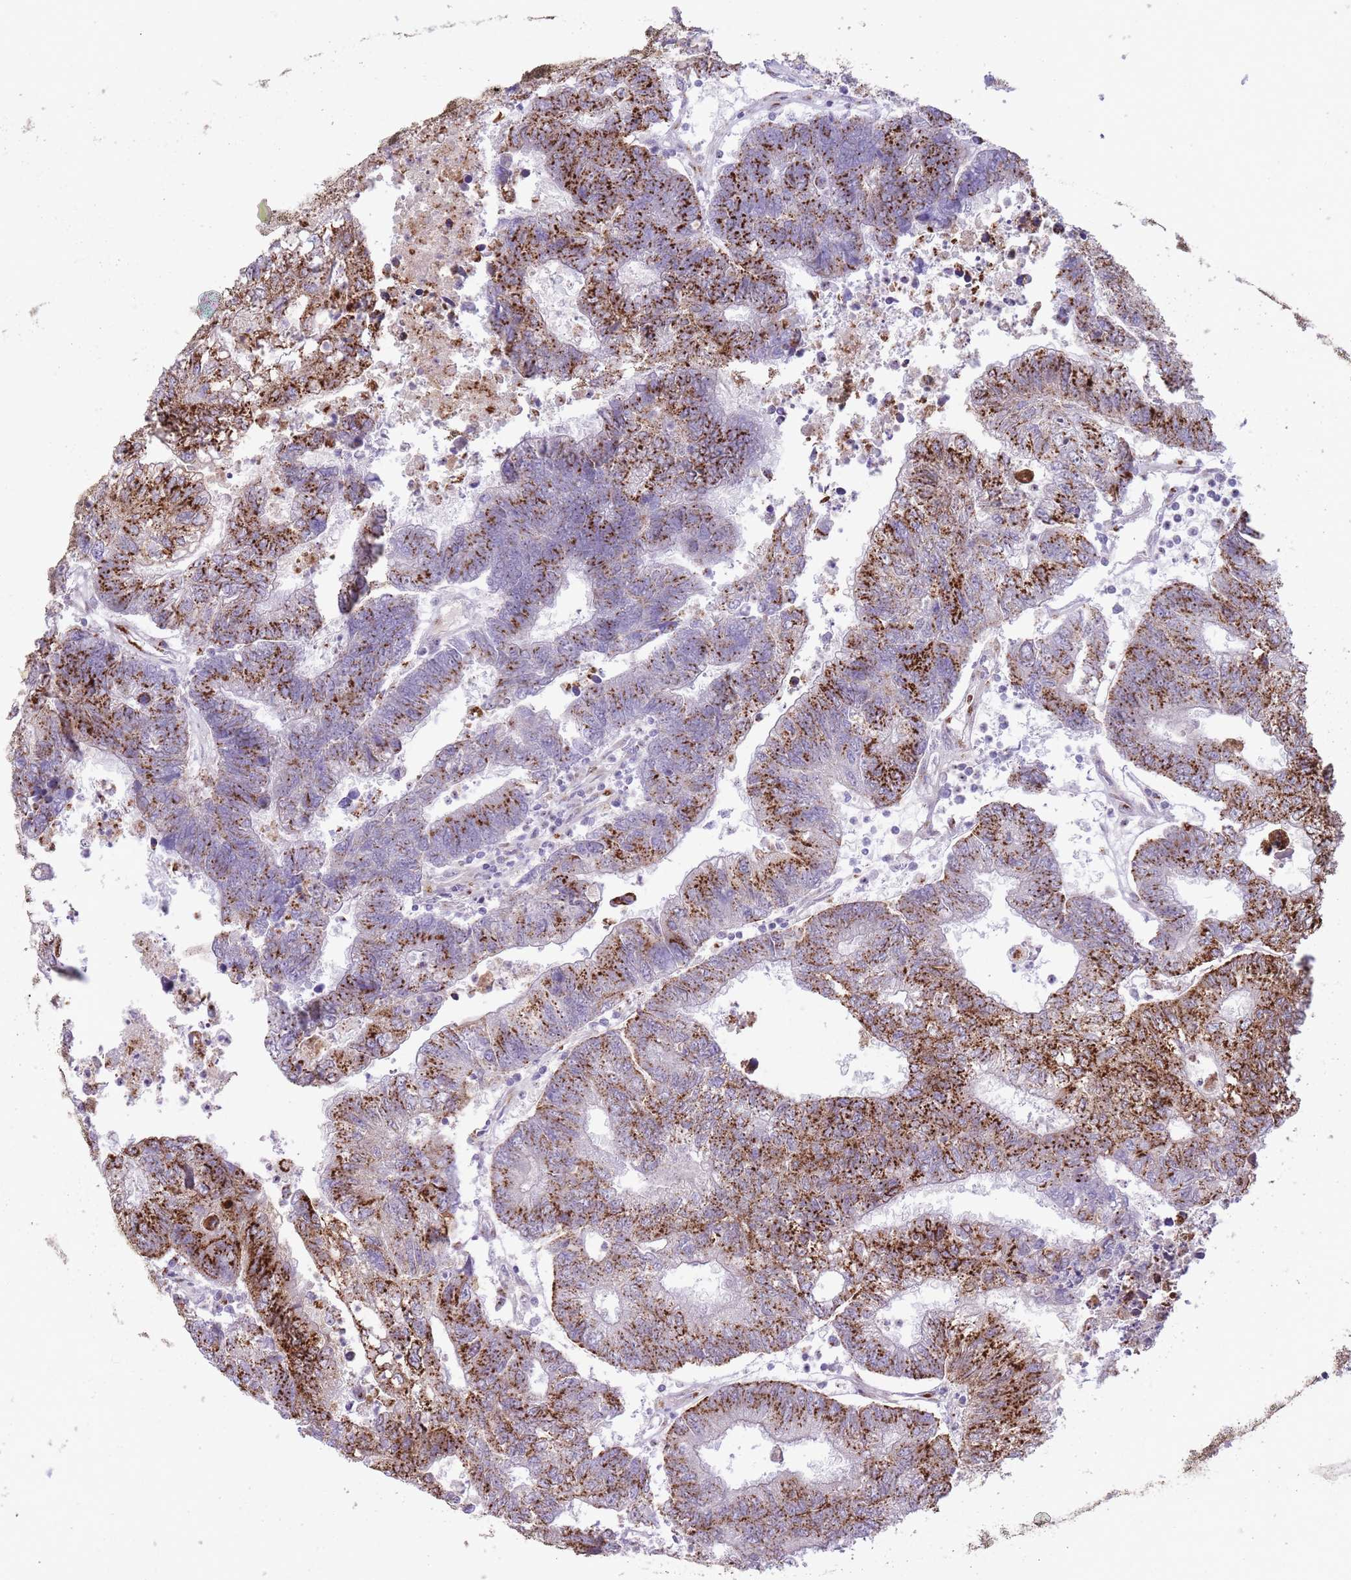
{"staining": {"intensity": "strong", "quantity": ">75%", "location": "cytoplasmic/membranous"}, "tissue": "colorectal cancer", "cell_type": "Tumor cells", "image_type": "cancer", "snomed": [{"axis": "morphology", "description": "Adenocarcinoma, NOS"}, {"axis": "topography", "description": "Colon"}], "caption": "Protein expression analysis of colorectal cancer shows strong cytoplasmic/membranous staining in approximately >75% of tumor cells.", "gene": "B4GALT2", "patient": {"sex": "female", "age": 48}}